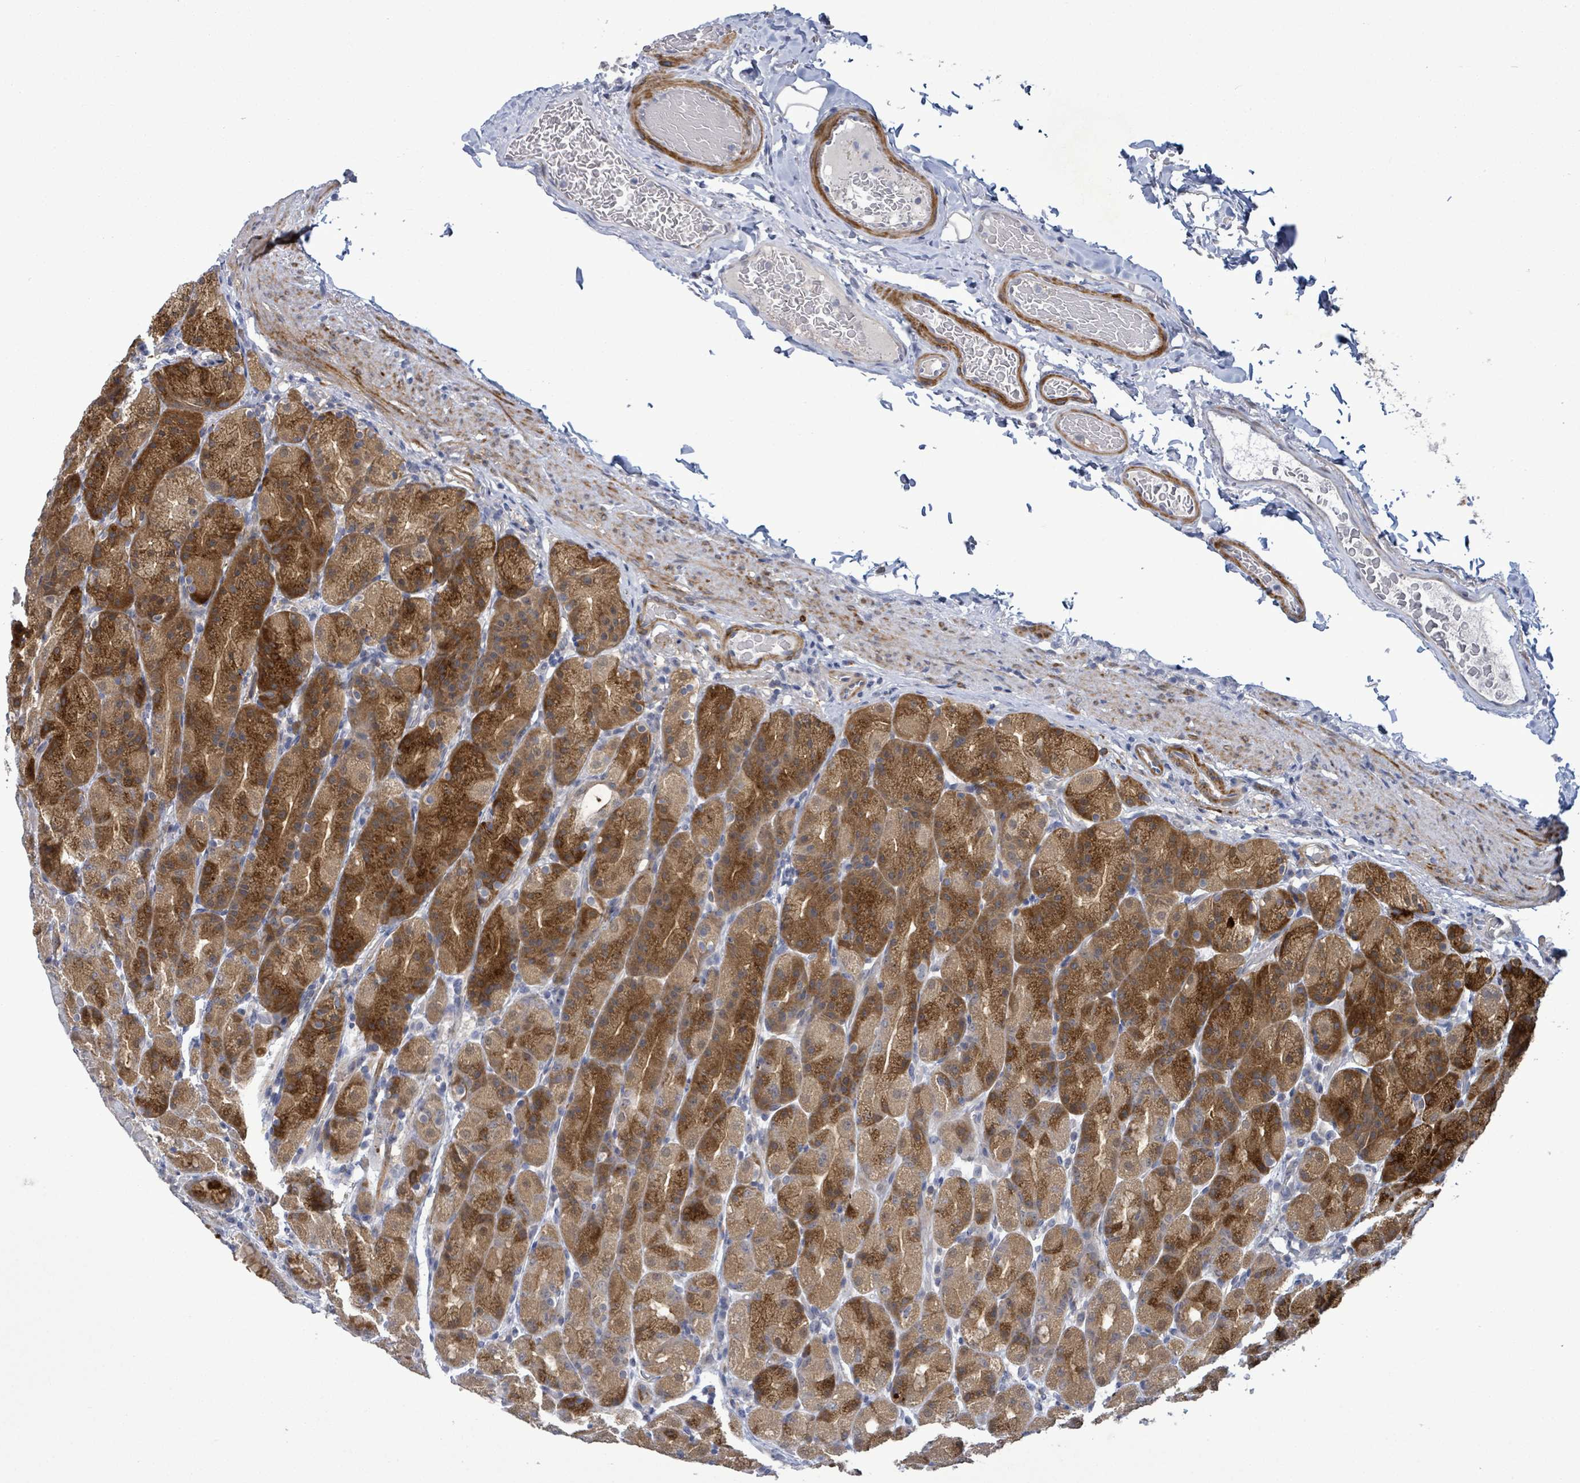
{"staining": {"intensity": "strong", "quantity": "25%-75%", "location": "cytoplasmic/membranous"}, "tissue": "stomach", "cell_type": "Glandular cells", "image_type": "normal", "snomed": [{"axis": "morphology", "description": "Normal tissue, NOS"}, {"axis": "topography", "description": "Stomach, upper"}, {"axis": "topography", "description": "Stomach"}], "caption": "Protein staining by immunohistochemistry demonstrates strong cytoplasmic/membranous staining in approximately 25%-75% of glandular cells in benign stomach. (Brightfield microscopy of DAB IHC at high magnification).", "gene": "AMMECR1", "patient": {"sex": "male", "age": 68}}